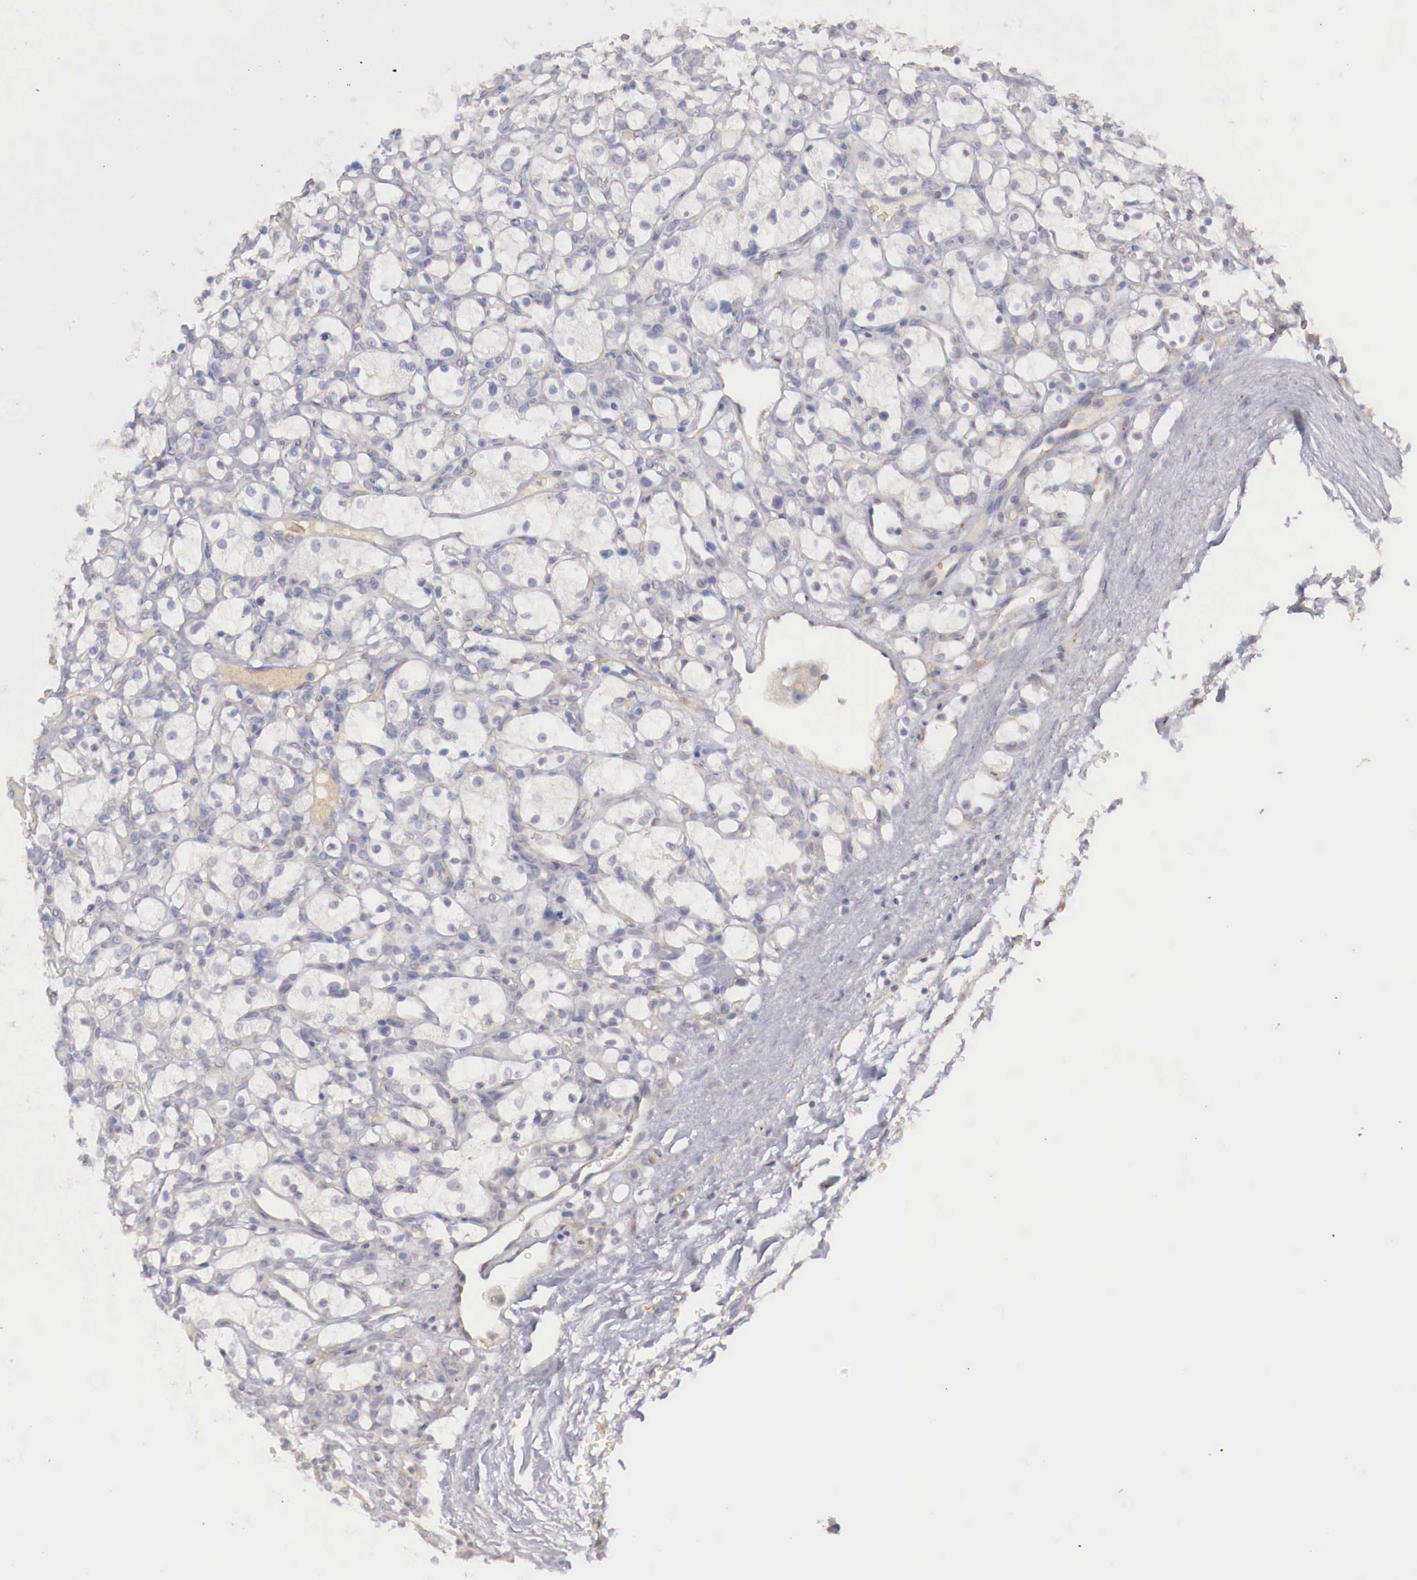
{"staining": {"intensity": "negative", "quantity": "none", "location": "none"}, "tissue": "renal cancer", "cell_type": "Tumor cells", "image_type": "cancer", "snomed": [{"axis": "morphology", "description": "Adenocarcinoma, NOS"}, {"axis": "topography", "description": "Kidney"}], "caption": "IHC image of neoplastic tissue: human renal cancer (adenocarcinoma) stained with DAB (3,3'-diaminobenzidine) reveals no significant protein positivity in tumor cells.", "gene": "KLHDC7B", "patient": {"sex": "female", "age": 83}}